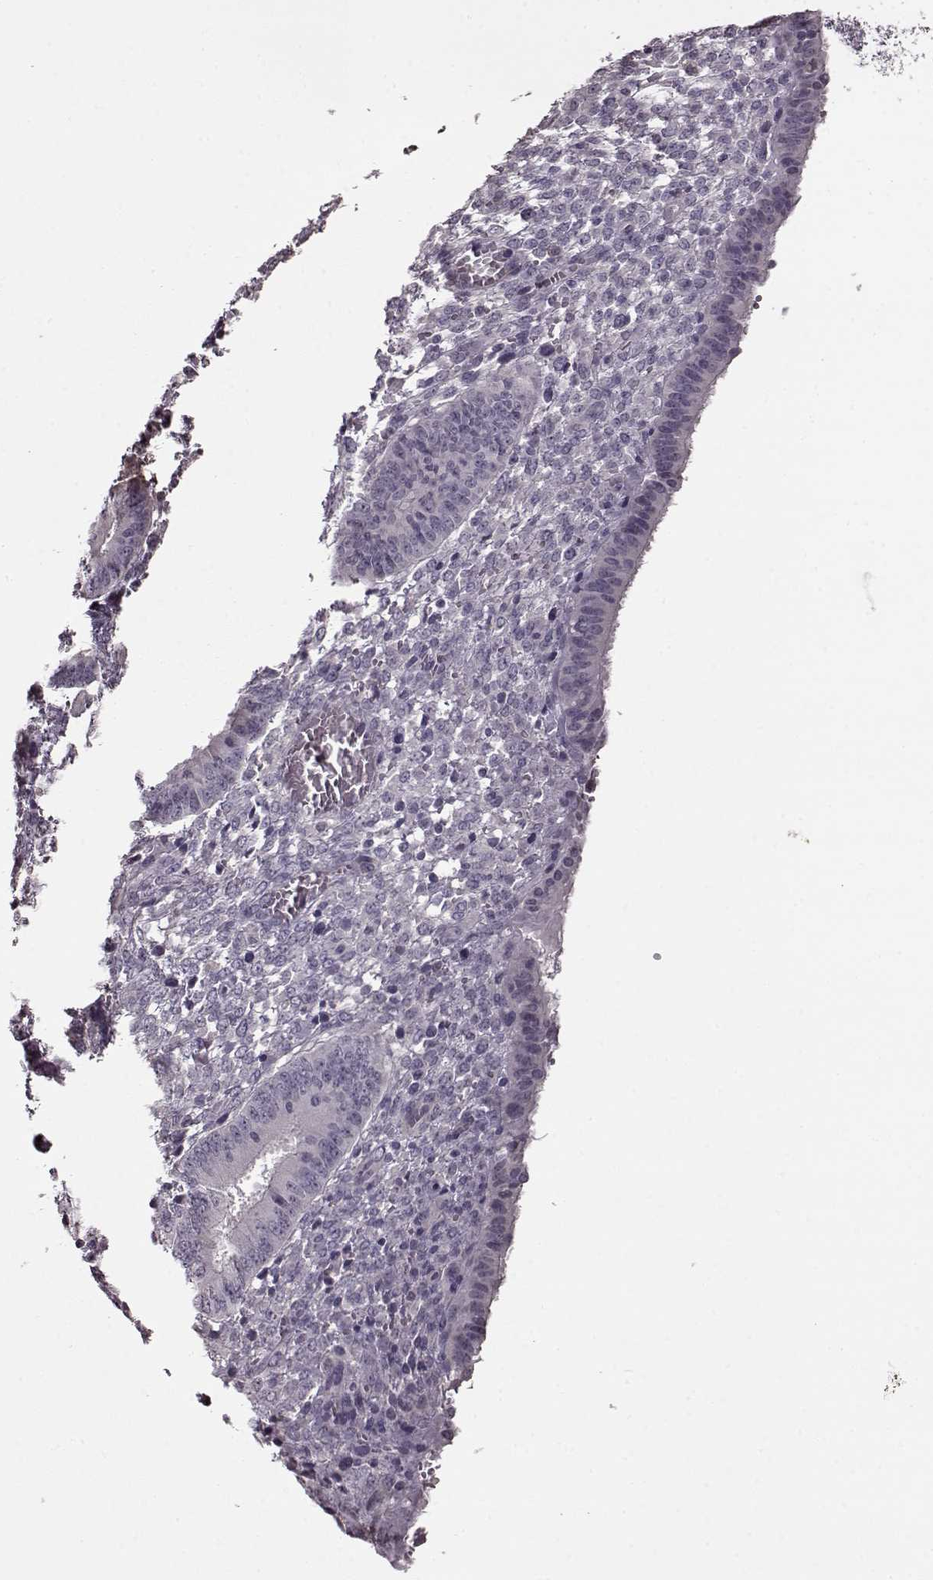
{"staining": {"intensity": "negative", "quantity": "none", "location": "none"}, "tissue": "endometrium", "cell_type": "Cells in endometrial stroma", "image_type": "normal", "snomed": [{"axis": "morphology", "description": "Normal tissue, NOS"}, {"axis": "topography", "description": "Endometrium"}], "caption": "An immunohistochemistry histopathology image of benign endometrium is shown. There is no staining in cells in endometrial stroma of endometrium.", "gene": "FSHB", "patient": {"sex": "female", "age": 42}}